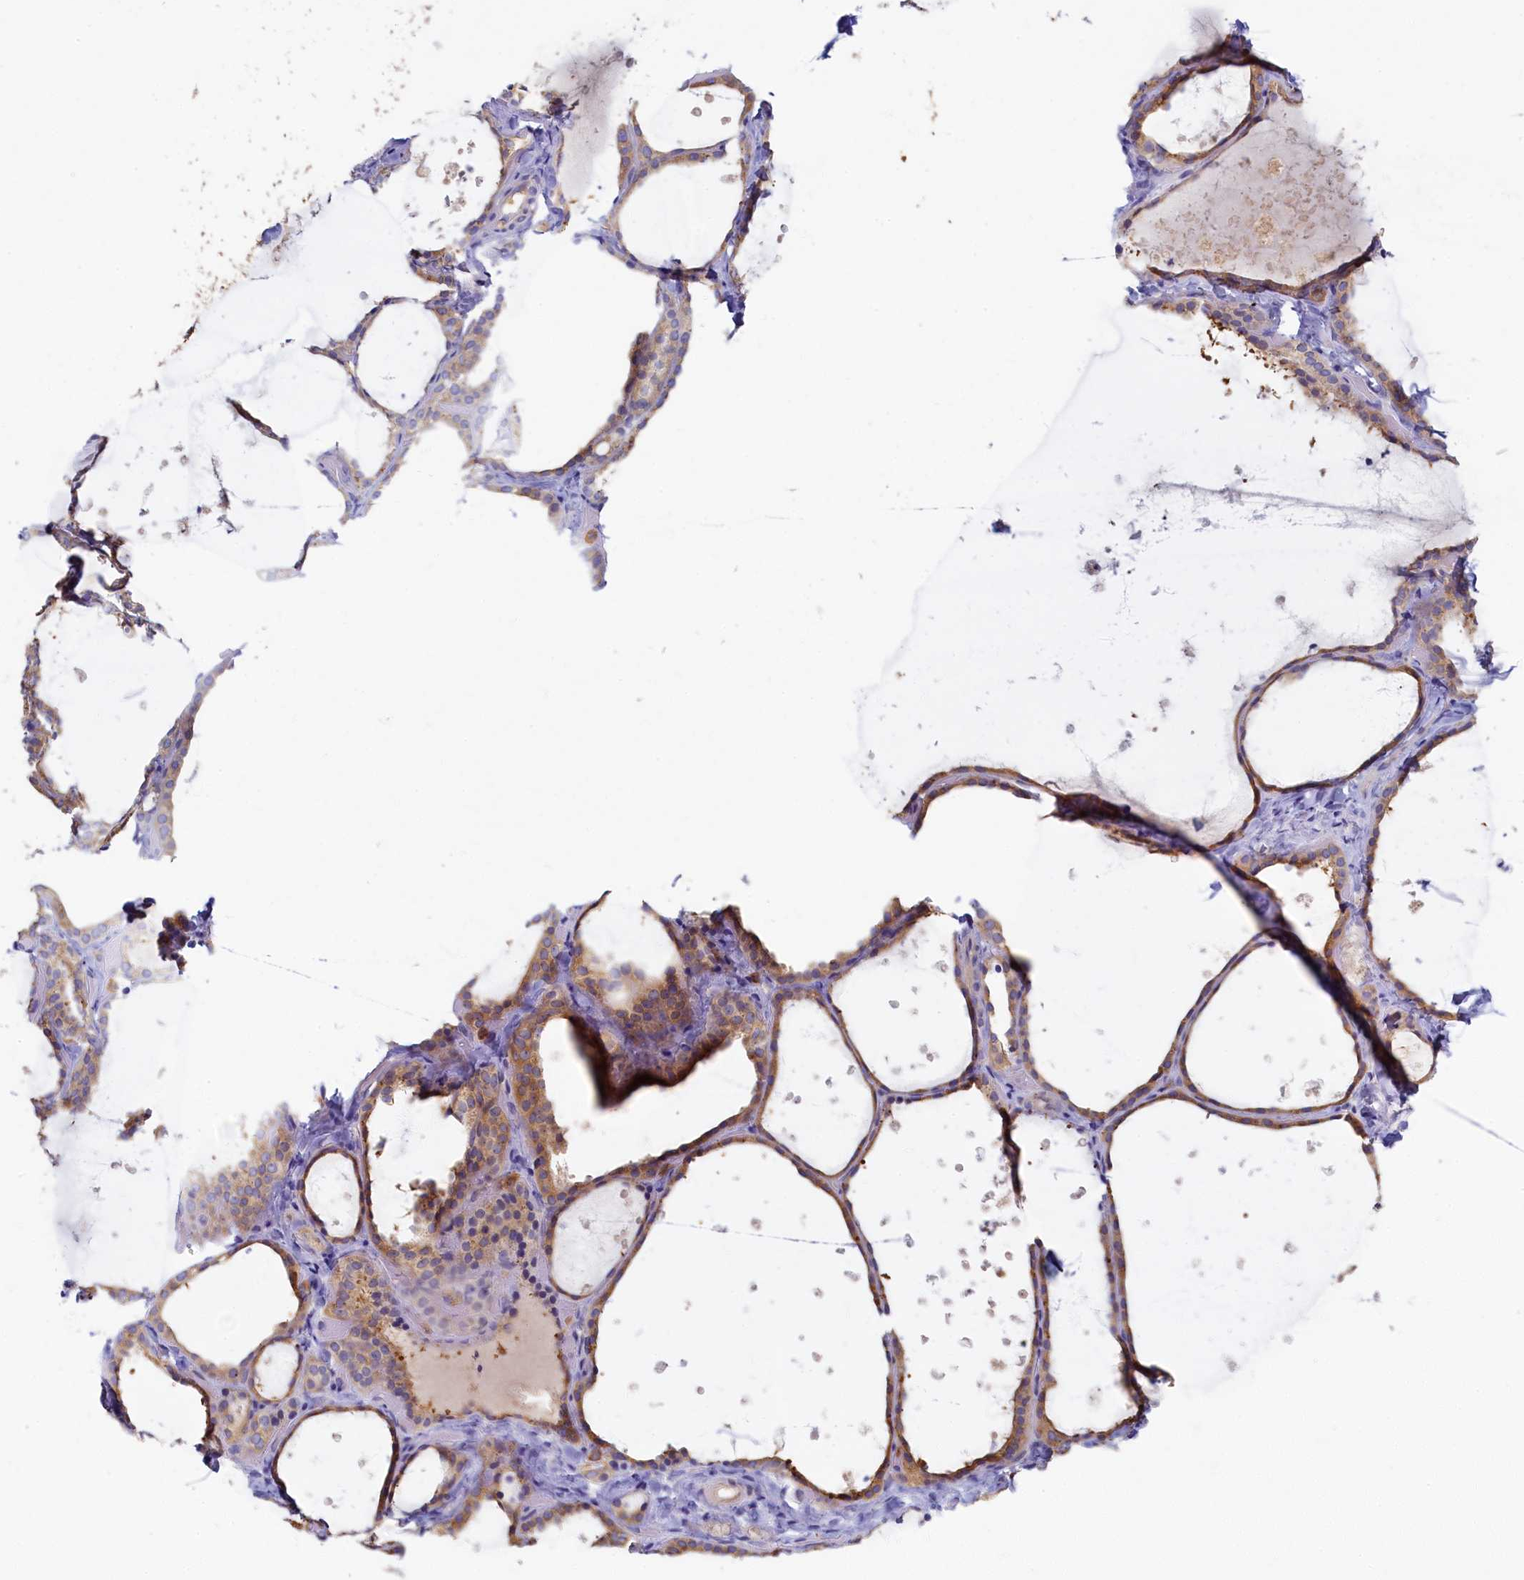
{"staining": {"intensity": "moderate", "quantity": ">75%", "location": "cytoplasmic/membranous"}, "tissue": "thyroid gland", "cell_type": "Glandular cells", "image_type": "normal", "snomed": [{"axis": "morphology", "description": "Normal tissue, NOS"}, {"axis": "topography", "description": "Thyroid gland"}], "caption": "Protein expression analysis of unremarkable thyroid gland shows moderate cytoplasmic/membranous expression in approximately >75% of glandular cells. (Brightfield microscopy of DAB IHC at high magnification).", "gene": "TIMM8B", "patient": {"sex": "female", "age": 44}}